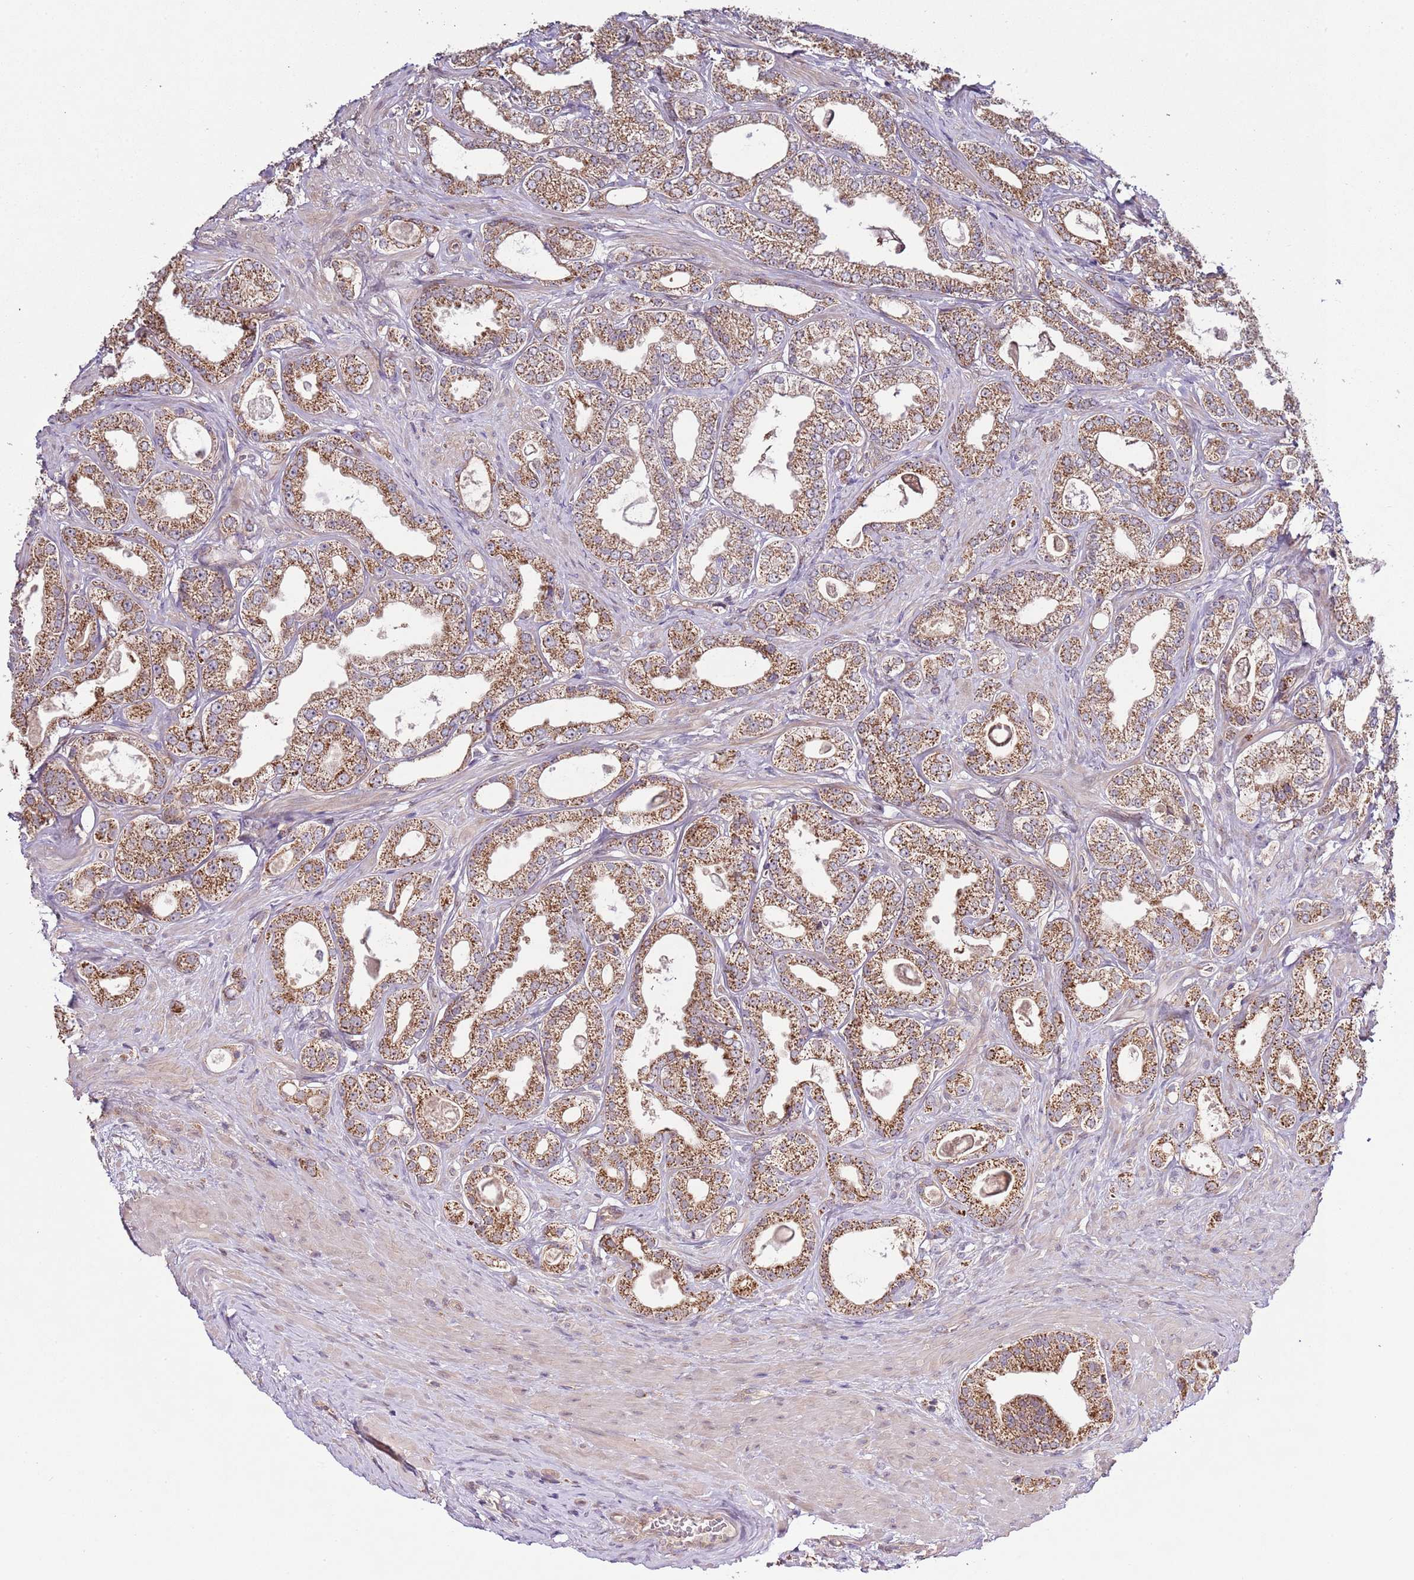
{"staining": {"intensity": "moderate", "quantity": ">75%", "location": "cytoplasmic/membranous"}, "tissue": "prostate cancer", "cell_type": "Tumor cells", "image_type": "cancer", "snomed": [{"axis": "morphology", "description": "Adenocarcinoma, Low grade"}, {"axis": "topography", "description": "Prostate"}], "caption": "Immunohistochemistry photomicrograph of neoplastic tissue: human prostate cancer stained using immunohistochemistry displays medium levels of moderate protein expression localized specifically in the cytoplasmic/membranous of tumor cells, appearing as a cytoplasmic/membranous brown color.", "gene": "IVD", "patient": {"sex": "male", "age": 63}}